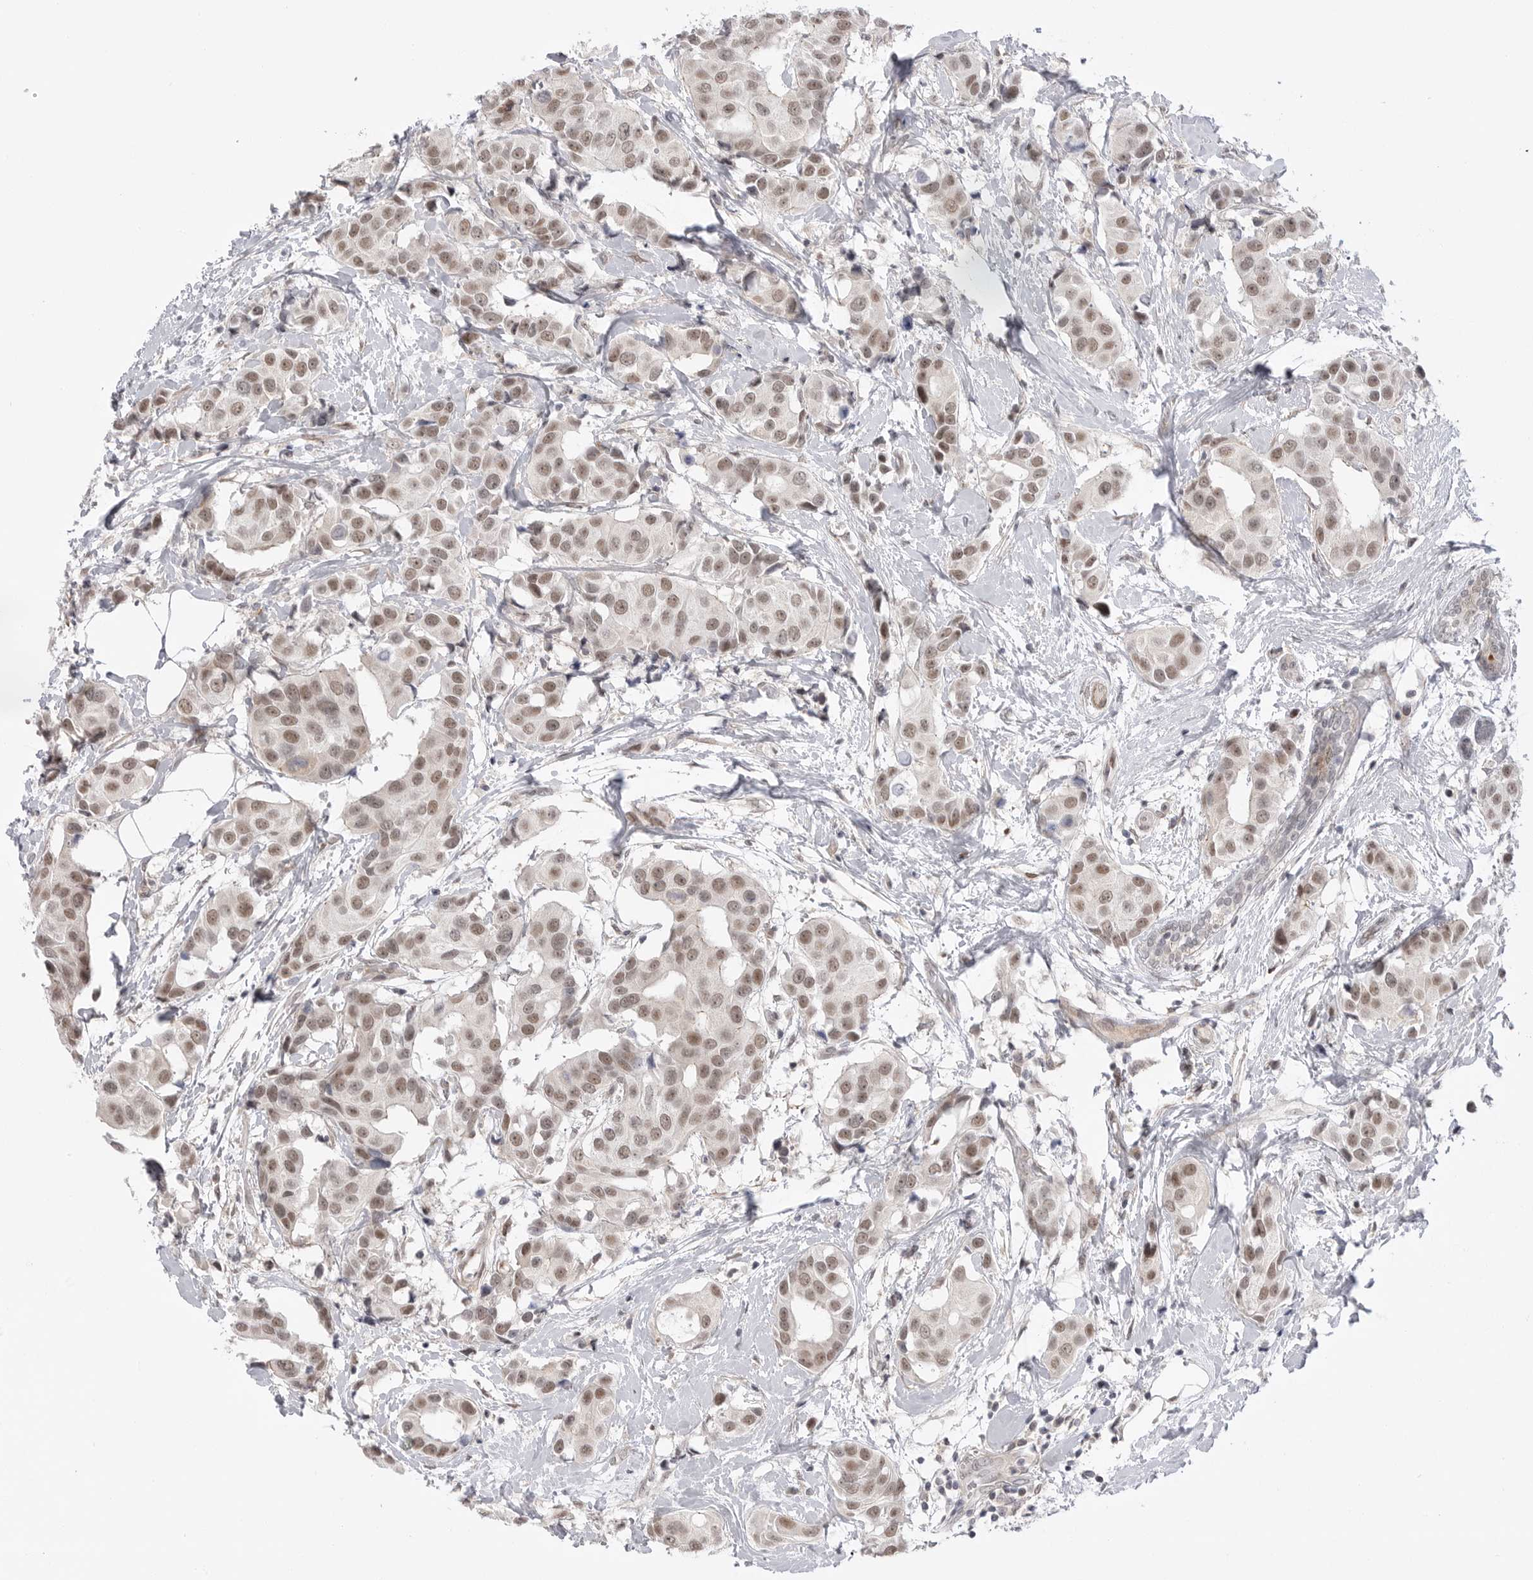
{"staining": {"intensity": "weak", "quantity": ">75%", "location": "nuclear"}, "tissue": "breast cancer", "cell_type": "Tumor cells", "image_type": "cancer", "snomed": [{"axis": "morphology", "description": "Normal tissue, NOS"}, {"axis": "morphology", "description": "Duct carcinoma"}, {"axis": "topography", "description": "Breast"}], "caption": "Human breast cancer (infiltrating ductal carcinoma) stained with a brown dye shows weak nuclear positive staining in approximately >75% of tumor cells.", "gene": "GGT6", "patient": {"sex": "female", "age": 39}}